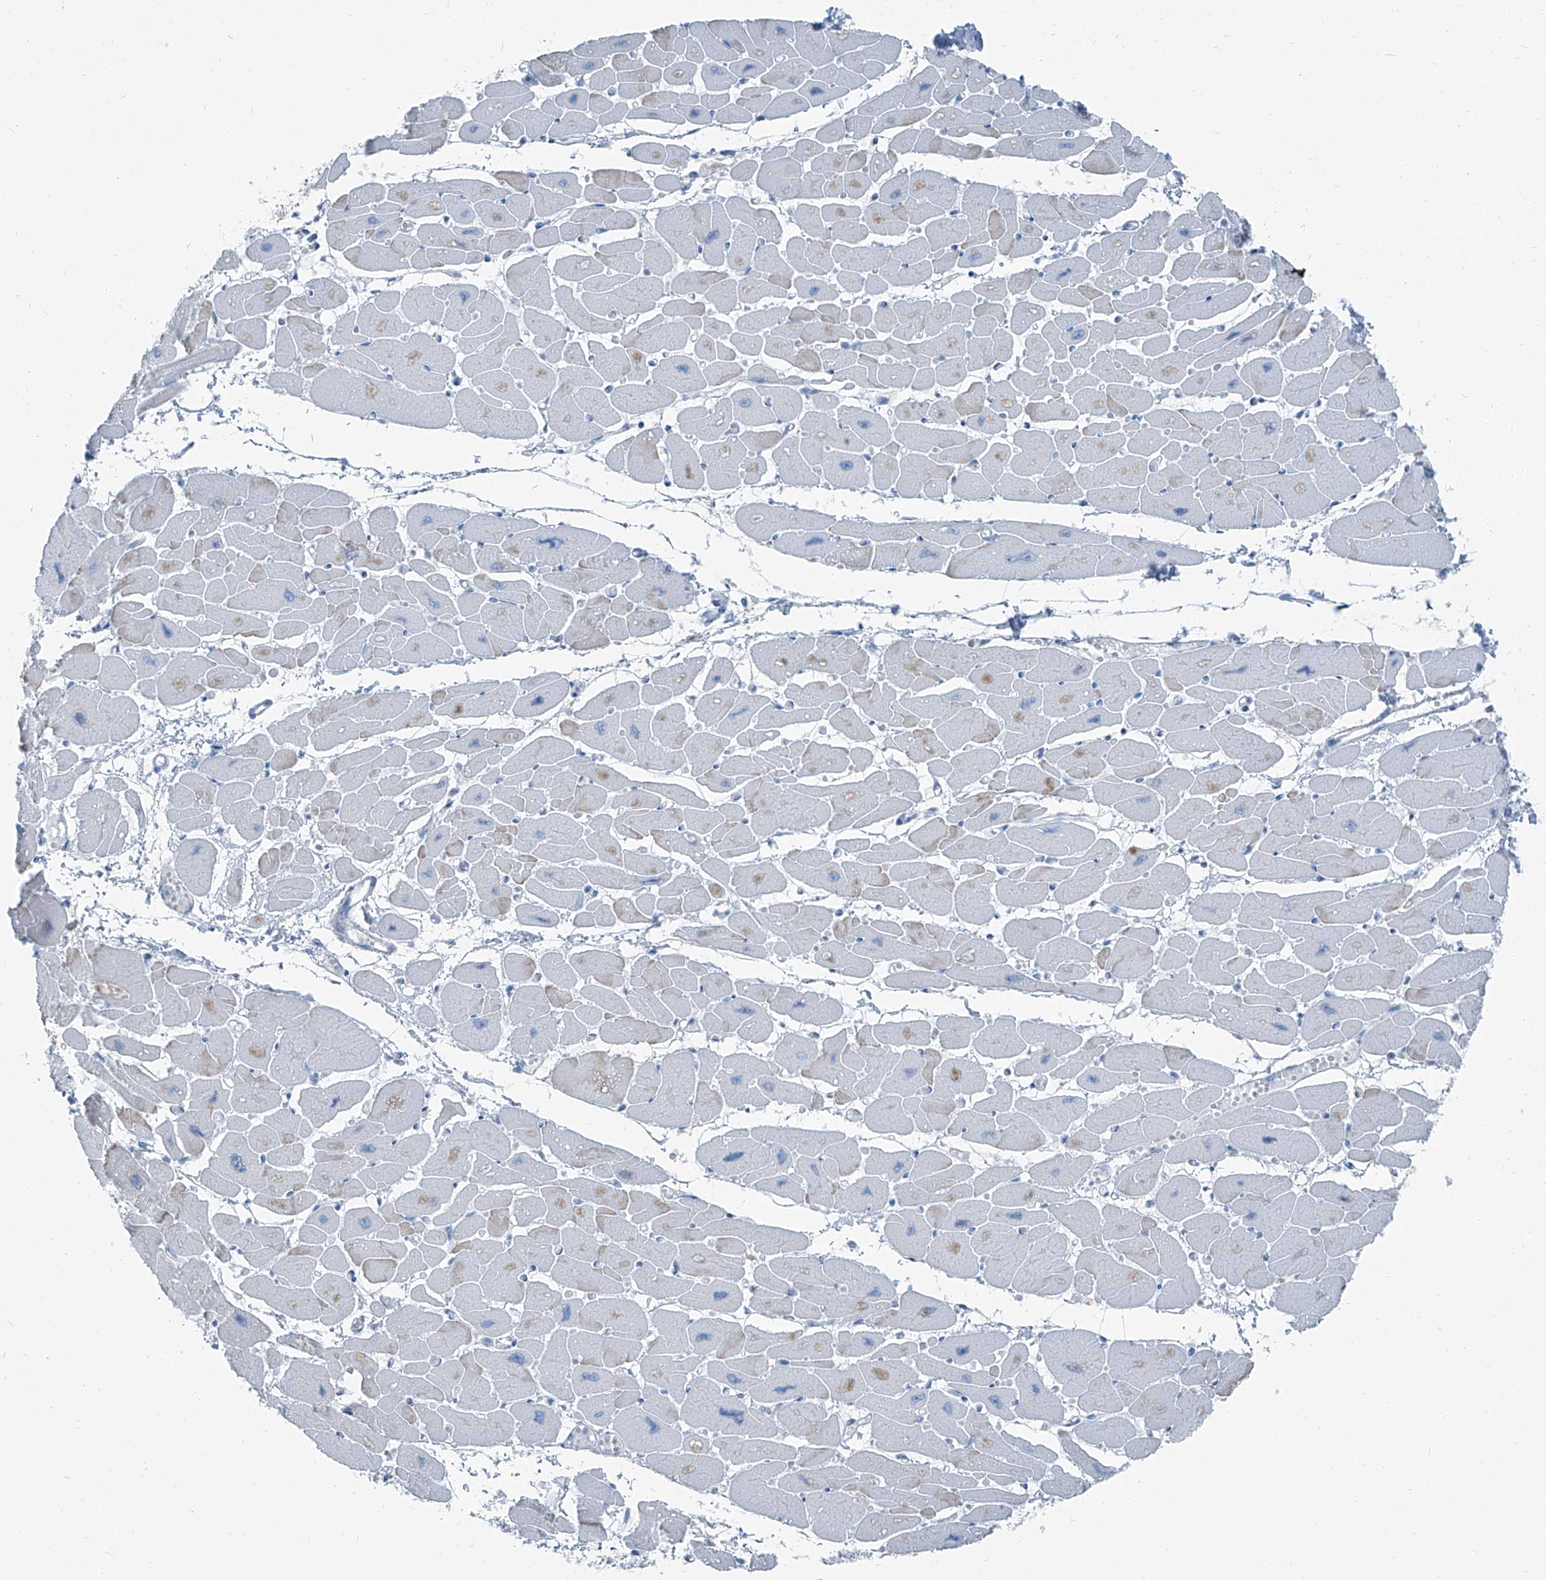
{"staining": {"intensity": "negative", "quantity": "none", "location": "none"}, "tissue": "heart muscle", "cell_type": "Cardiomyocytes", "image_type": "normal", "snomed": [{"axis": "morphology", "description": "Normal tissue, NOS"}, {"axis": "topography", "description": "Heart"}], "caption": "High power microscopy photomicrograph of an immunohistochemistry photomicrograph of unremarkable heart muscle, revealing no significant positivity in cardiomyocytes.", "gene": "RGN", "patient": {"sex": "female", "age": 54}}